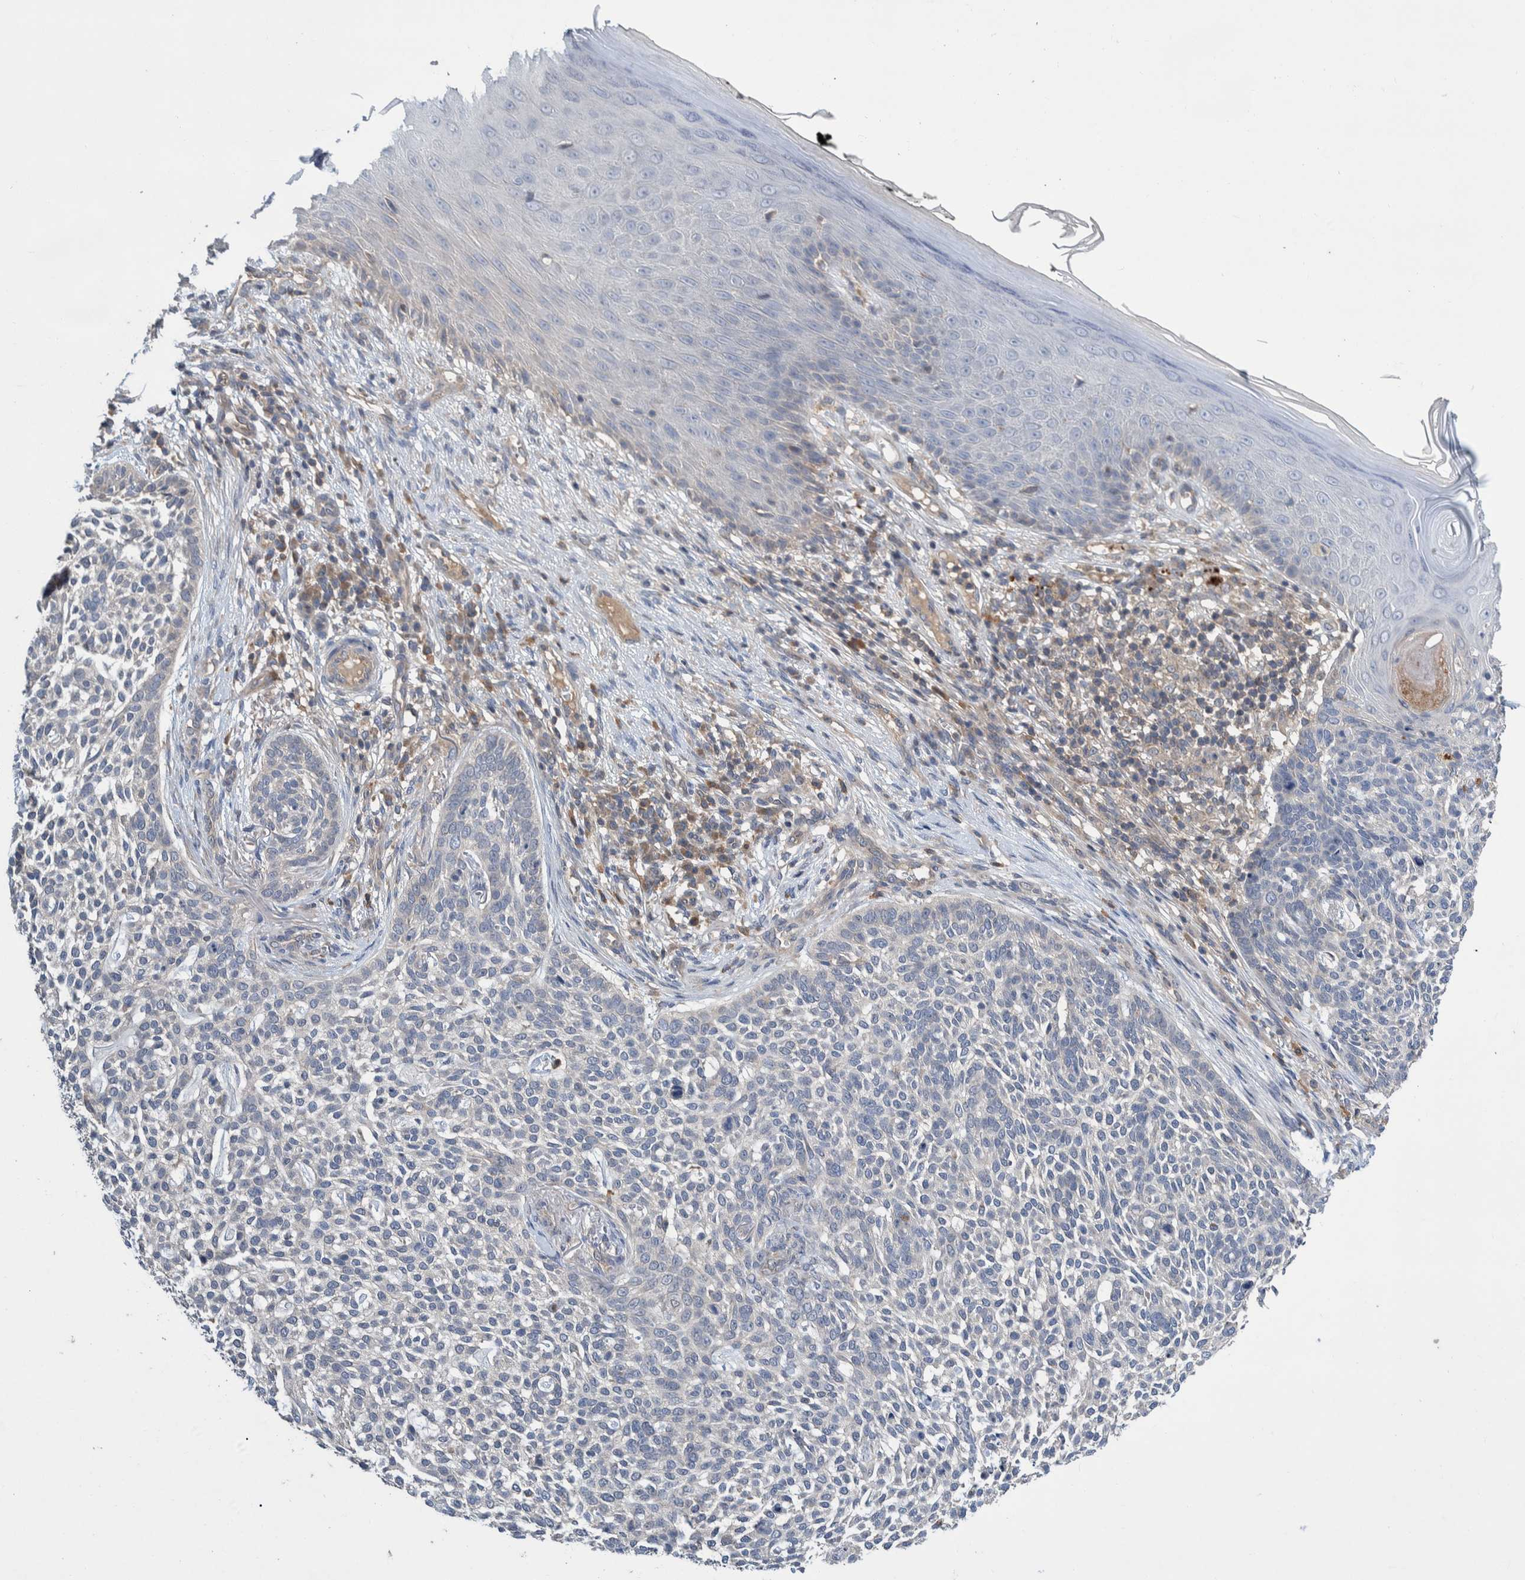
{"staining": {"intensity": "negative", "quantity": "none", "location": "none"}, "tissue": "skin cancer", "cell_type": "Tumor cells", "image_type": "cancer", "snomed": [{"axis": "morphology", "description": "Basal cell carcinoma"}, {"axis": "topography", "description": "Skin"}], "caption": "Immunohistochemistry of human skin cancer reveals no staining in tumor cells.", "gene": "PLPBP", "patient": {"sex": "female", "age": 64}}